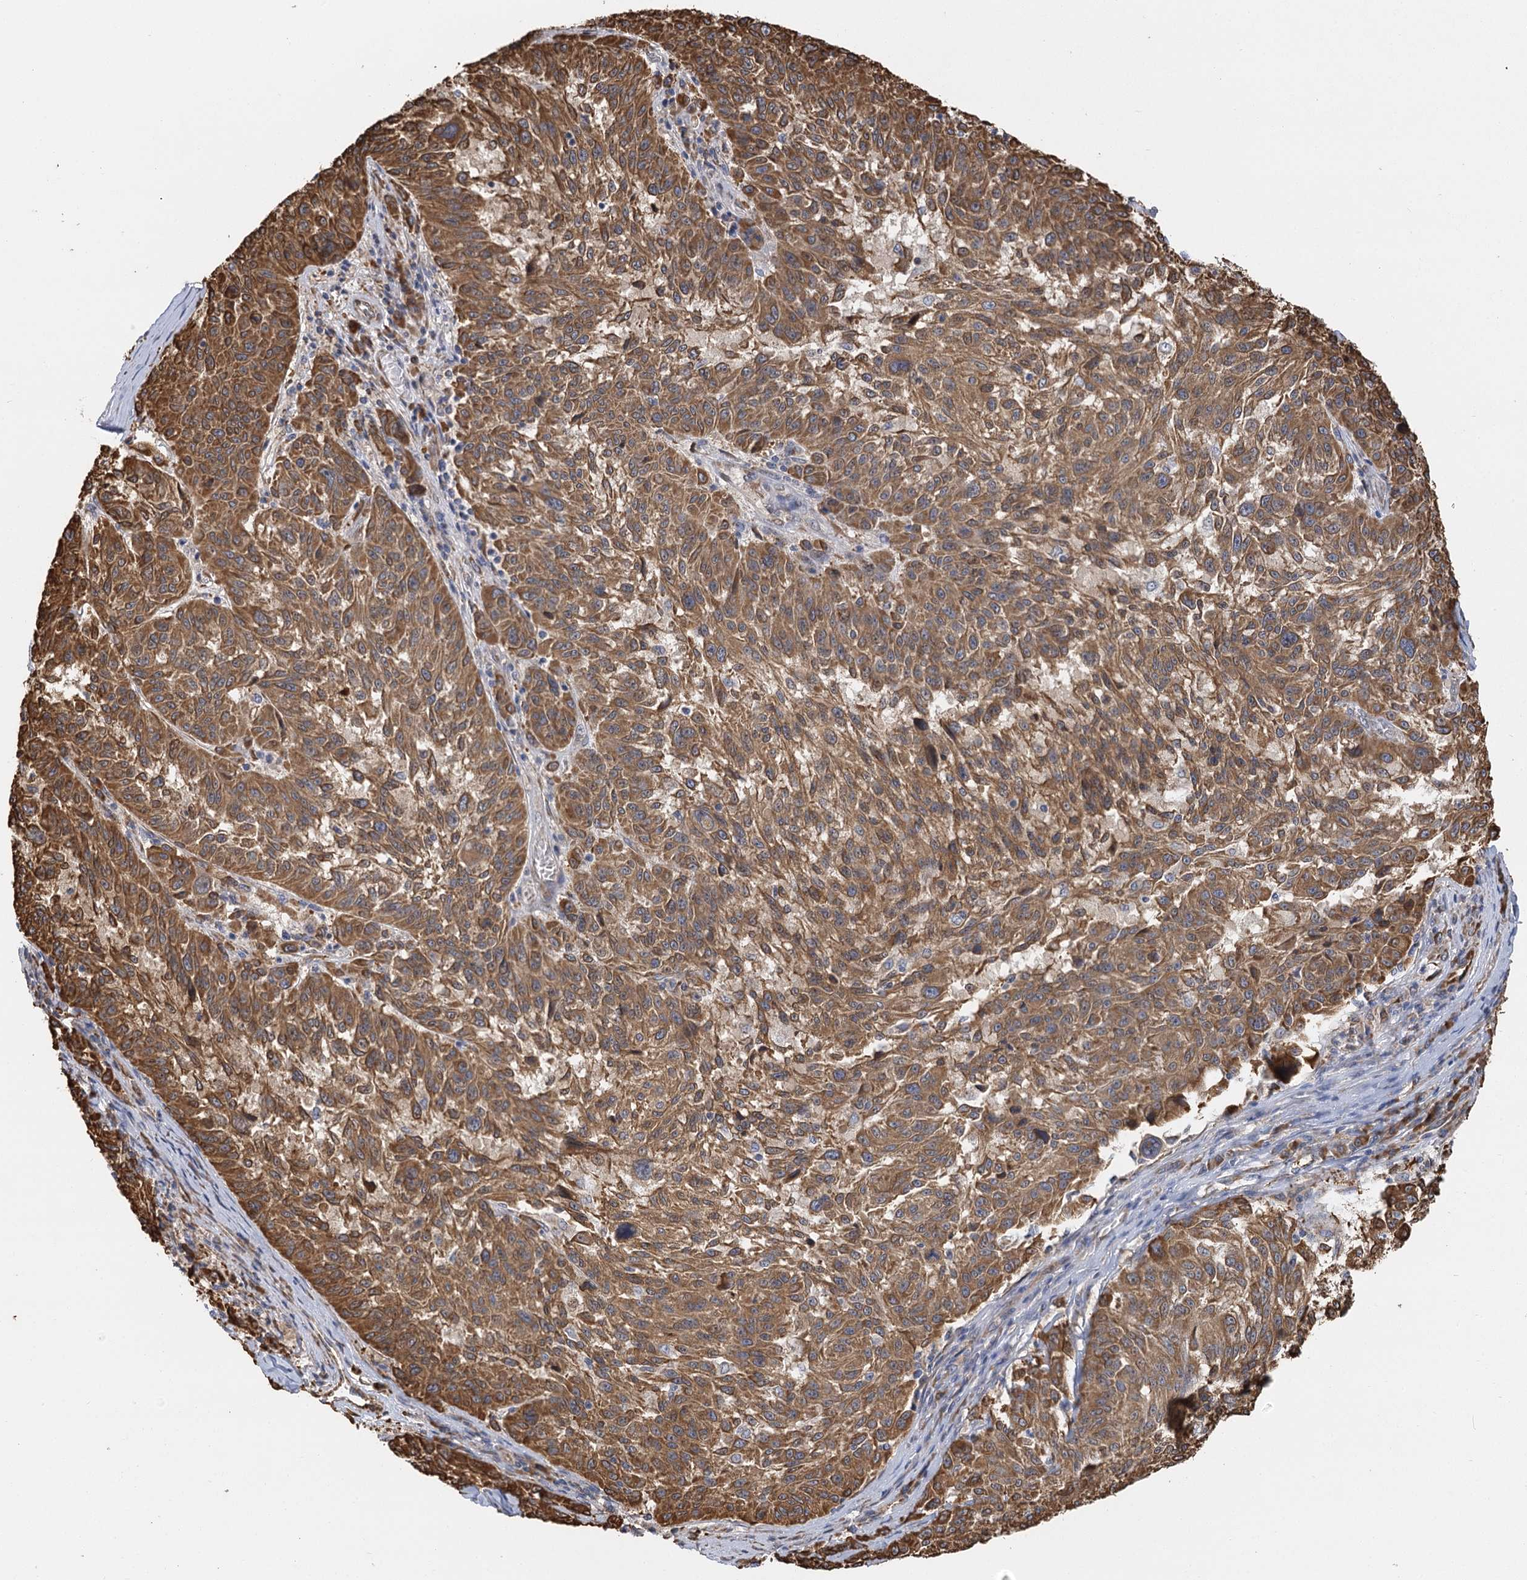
{"staining": {"intensity": "moderate", "quantity": ">75%", "location": "cytoplasmic/membranous"}, "tissue": "melanoma", "cell_type": "Tumor cells", "image_type": "cancer", "snomed": [{"axis": "morphology", "description": "Malignant melanoma, NOS"}, {"axis": "topography", "description": "Skin"}], "caption": "Immunohistochemical staining of melanoma reveals medium levels of moderate cytoplasmic/membranous positivity in about >75% of tumor cells.", "gene": "IL11RA", "patient": {"sex": "male", "age": 53}}